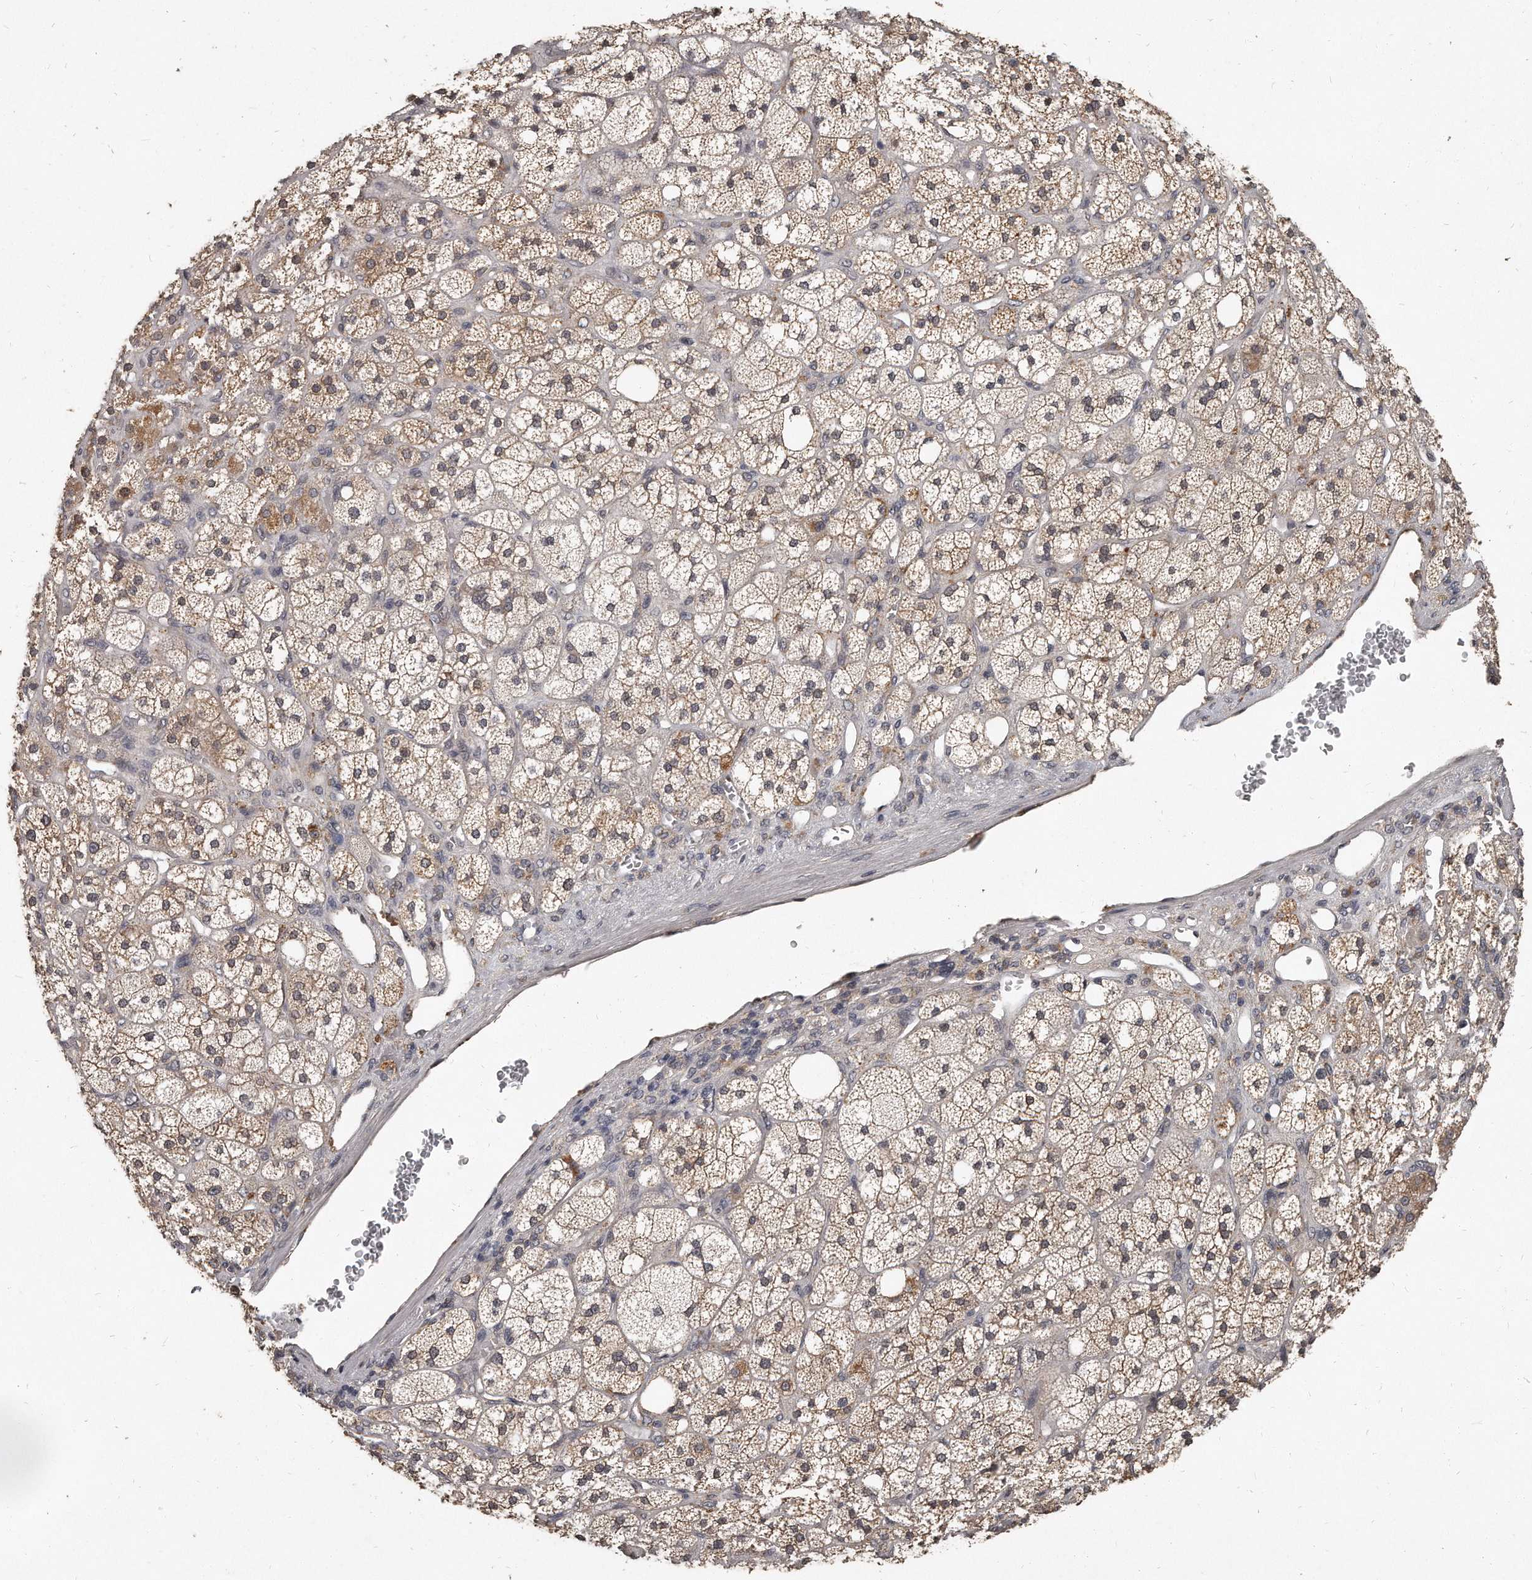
{"staining": {"intensity": "moderate", "quantity": ">75%", "location": "cytoplasmic/membranous,nuclear"}, "tissue": "adrenal gland", "cell_type": "Glandular cells", "image_type": "normal", "snomed": [{"axis": "morphology", "description": "Normal tissue, NOS"}, {"axis": "topography", "description": "Adrenal gland"}], "caption": "Immunohistochemical staining of benign human adrenal gland exhibits moderate cytoplasmic/membranous,nuclear protein staining in about >75% of glandular cells. Nuclei are stained in blue.", "gene": "GRB10", "patient": {"sex": "male", "age": 61}}